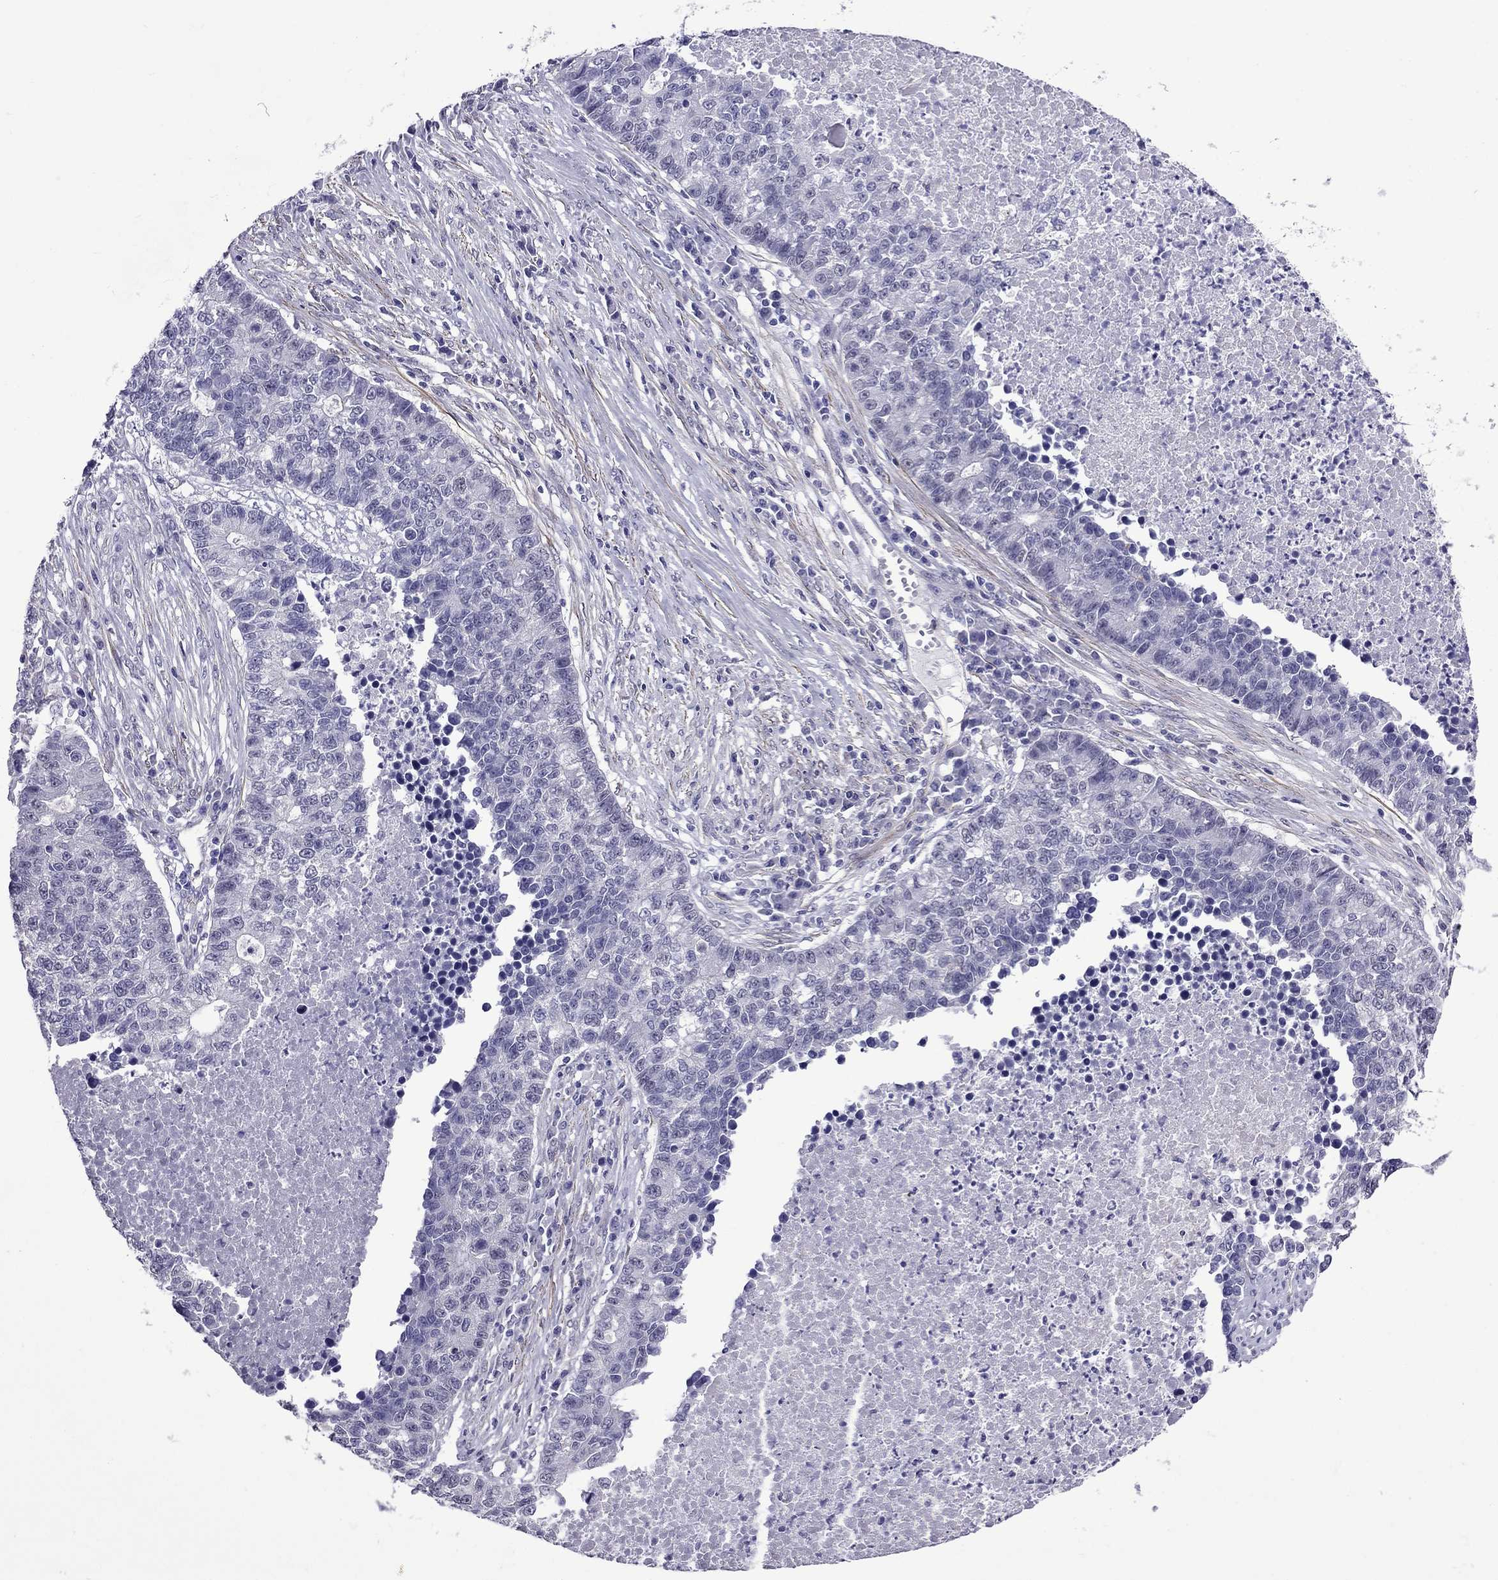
{"staining": {"intensity": "negative", "quantity": "none", "location": "none"}, "tissue": "lung cancer", "cell_type": "Tumor cells", "image_type": "cancer", "snomed": [{"axis": "morphology", "description": "Adenocarcinoma, NOS"}, {"axis": "topography", "description": "Lung"}], "caption": "Human lung cancer (adenocarcinoma) stained for a protein using IHC exhibits no positivity in tumor cells.", "gene": "CHRNA5", "patient": {"sex": "male", "age": 57}}